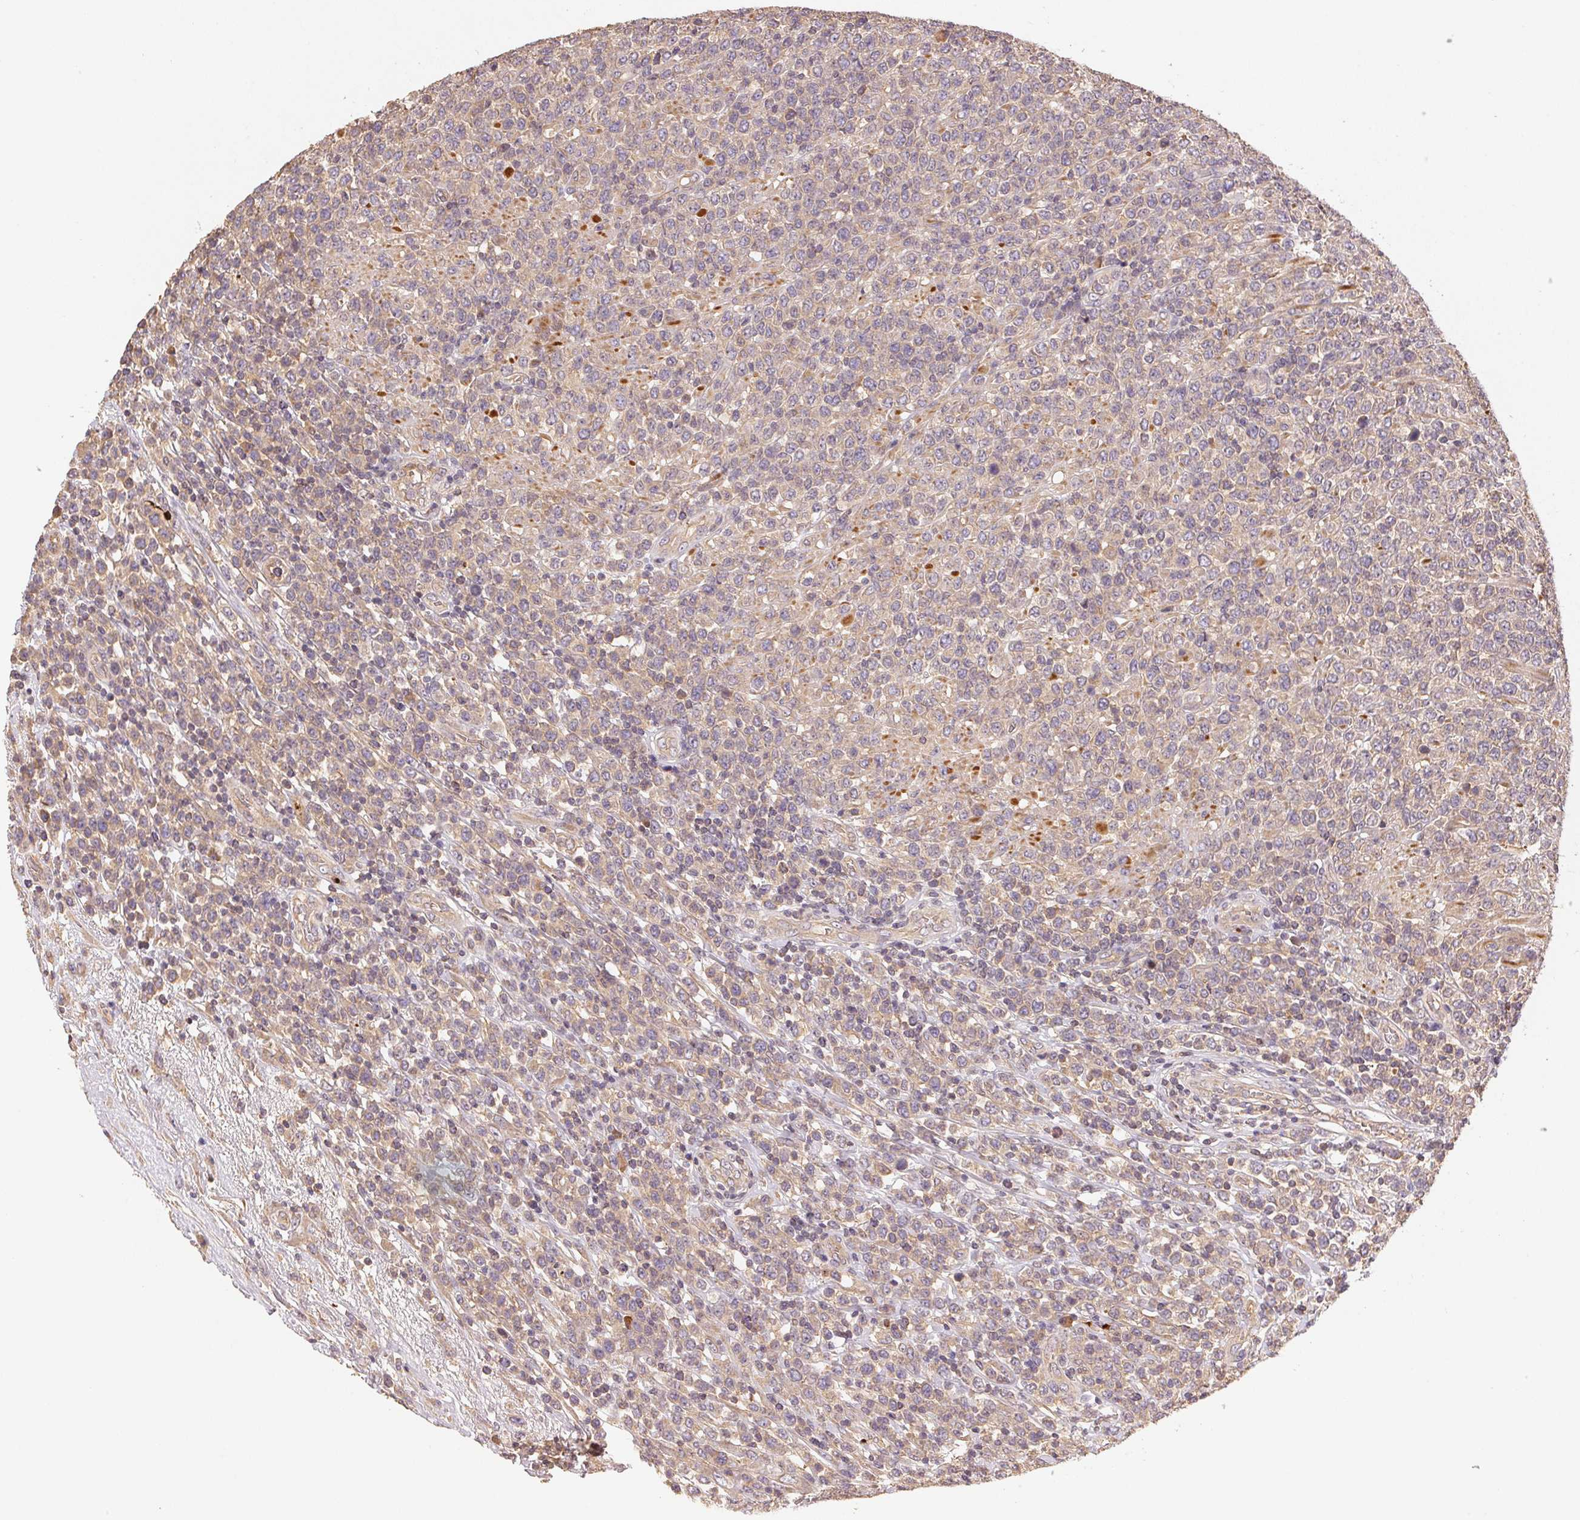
{"staining": {"intensity": "negative", "quantity": "none", "location": "none"}, "tissue": "lymphoma", "cell_type": "Tumor cells", "image_type": "cancer", "snomed": [{"axis": "morphology", "description": "Malignant lymphoma, non-Hodgkin's type, High grade"}, {"axis": "topography", "description": "Soft tissue"}], "caption": "A high-resolution image shows immunohistochemistry (IHC) staining of lymphoma, which shows no significant staining in tumor cells.", "gene": "RALA", "patient": {"sex": "female", "age": 56}}